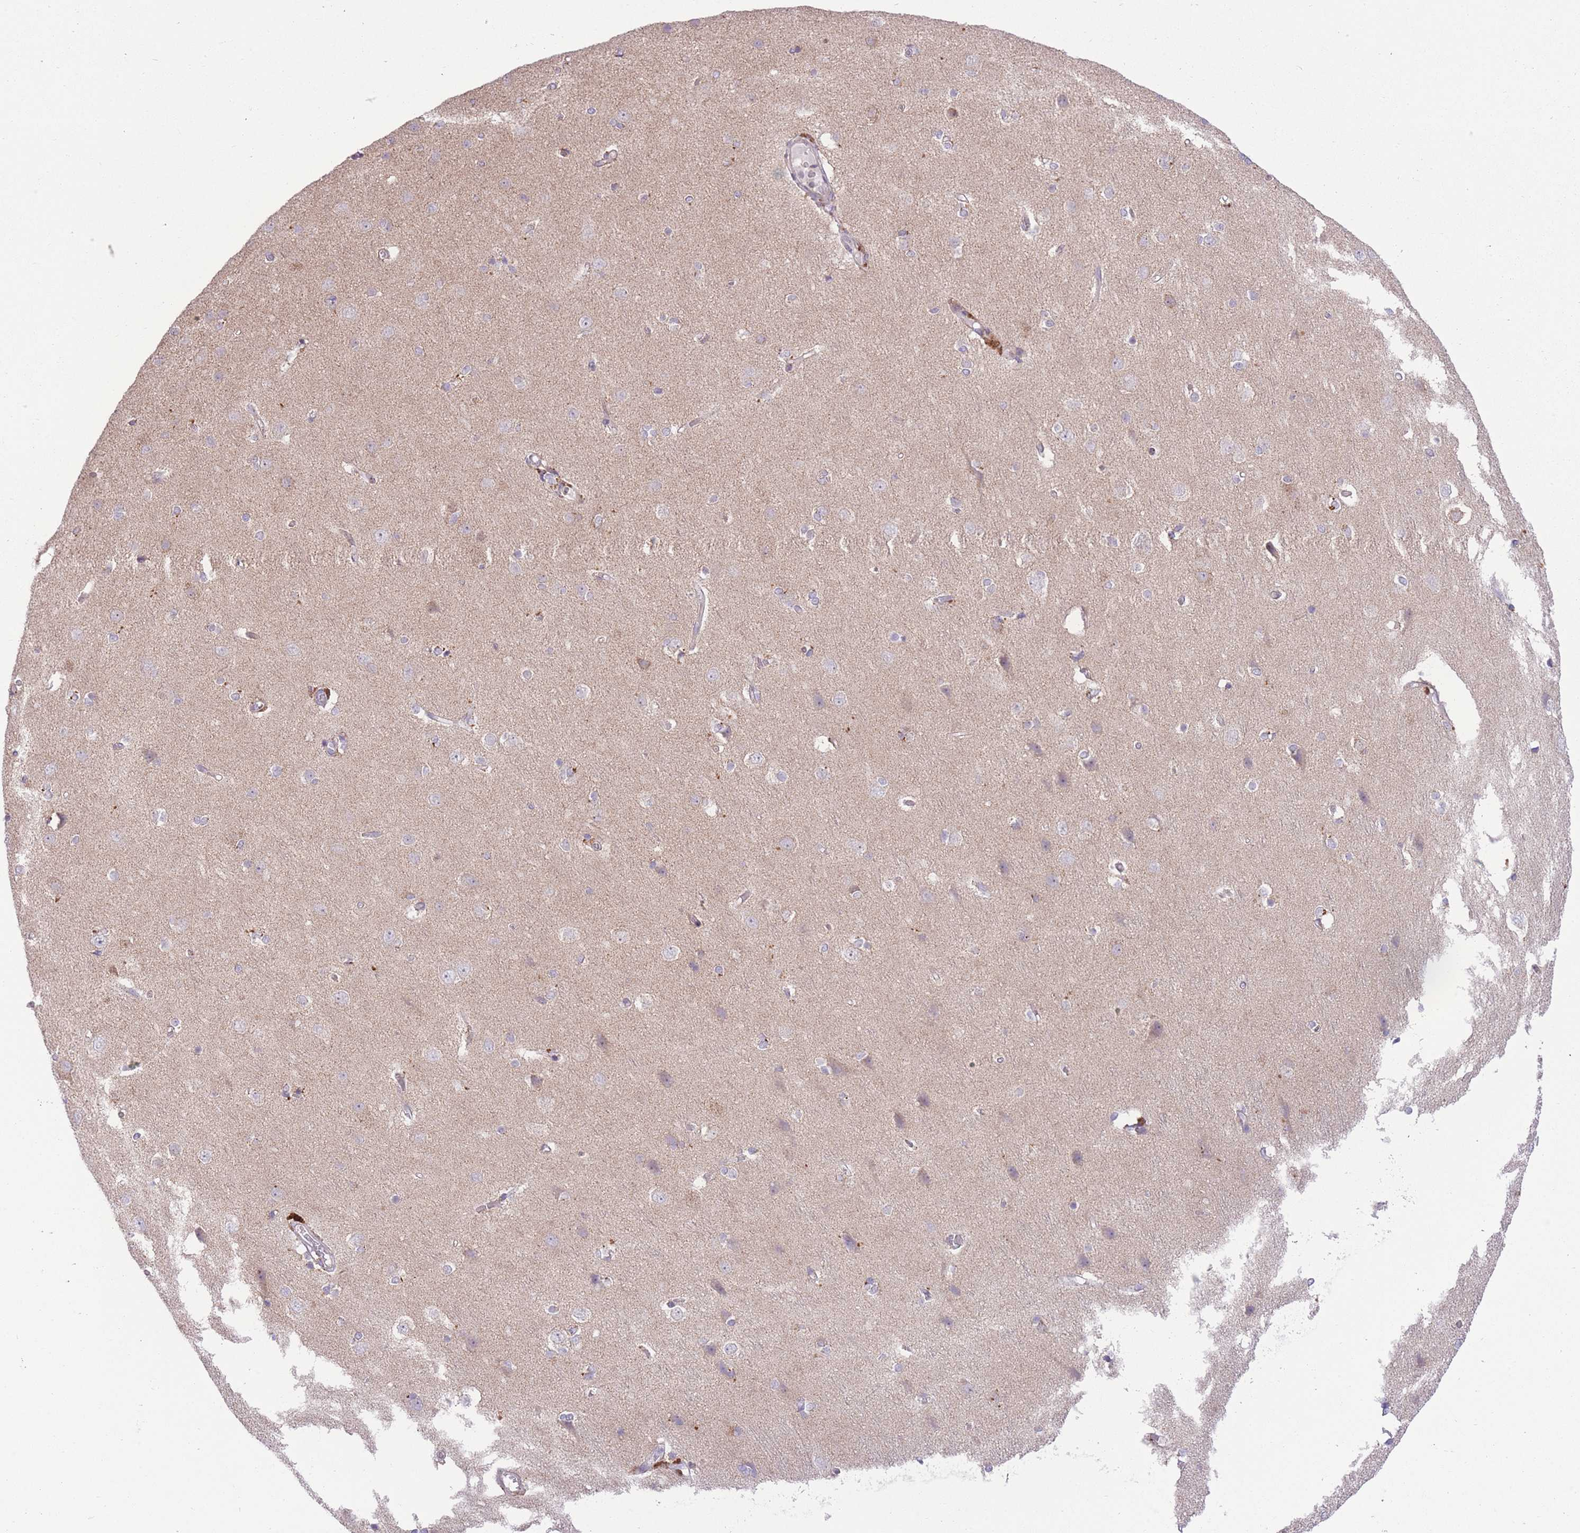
{"staining": {"intensity": "weak", "quantity": ">75%", "location": "cytoplasmic/membranous"}, "tissue": "cerebral cortex", "cell_type": "Endothelial cells", "image_type": "normal", "snomed": [{"axis": "morphology", "description": "Normal tissue, NOS"}, {"axis": "topography", "description": "Cerebral cortex"}], "caption": "Immunohistochemical staining of unremarkable cerebral cortex demonstrates weak cytoplasmic/membranous protein positivity in approximately >75% of endothelial cells. (DAB IHC with brightfield microscopy, high magnification).", "gene": "BOLA2B", "patient": {"sex": "male", "age": 37}}